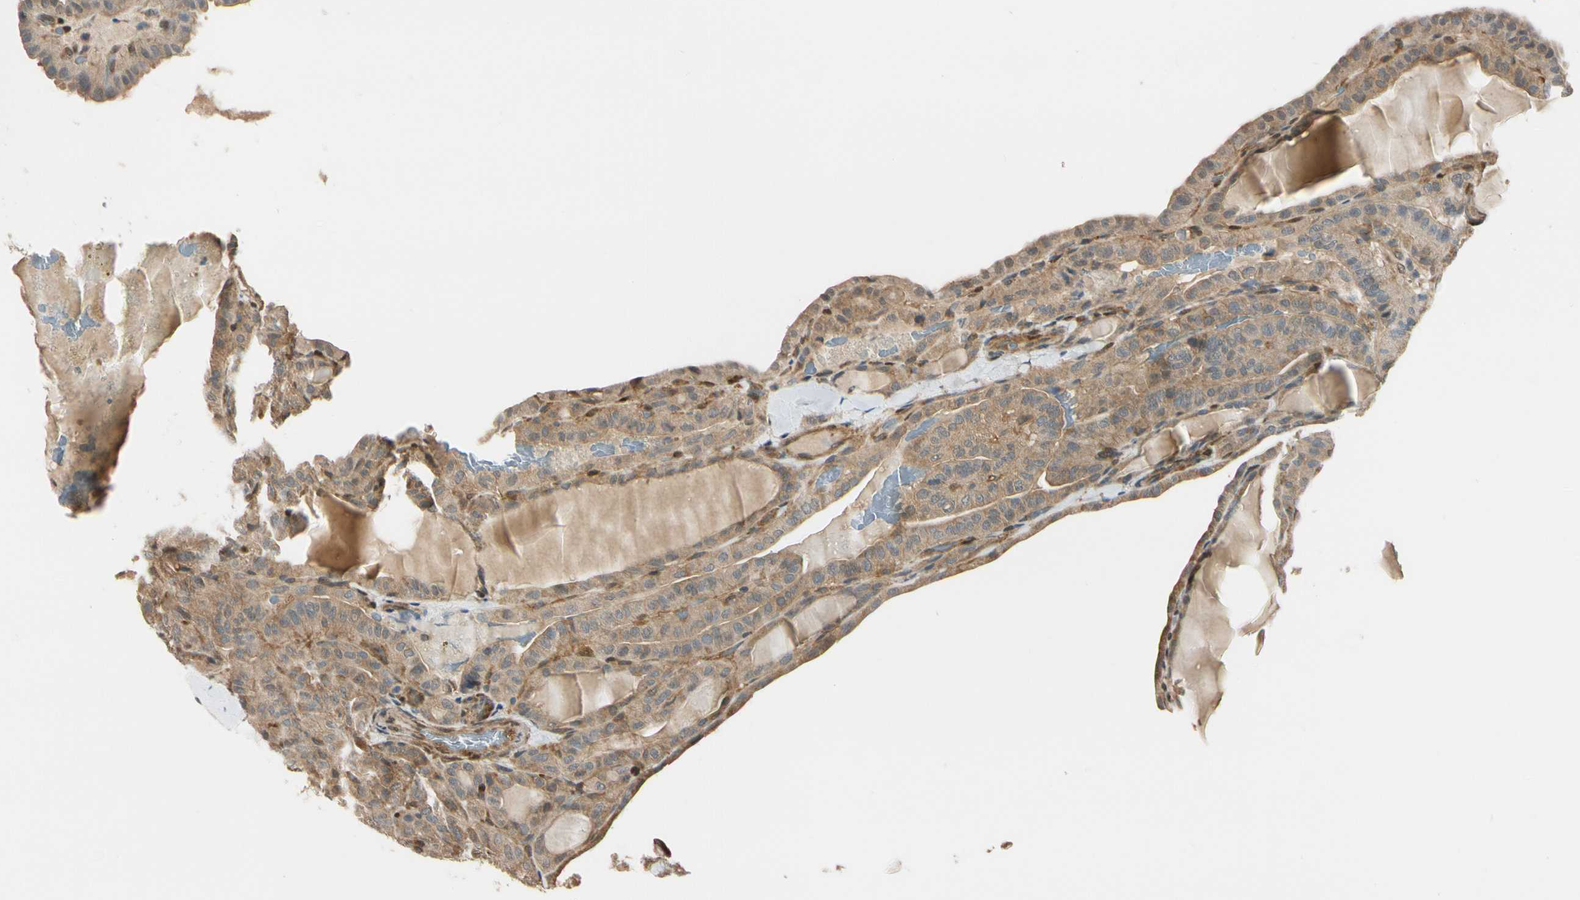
{"staining": {"intensity": "moderate", "quantity": ">75%", "location": "cytoplasmic/membranous"}, "tissue": "thyroid cancer", "cell_type": "Tumor cells", "image_type": "cancer", "snomed": [{"axis": "morphology", "description": "Papillary adenocarcinoma, NOS"}, {"axis": "topography", "description": "Thyroid gland"}], "caption": "Tumor cells exhibit medium levels of moderate cytoplasmic/membranous staining in approximately >75% of cells in human thyroid cancer.", "gene": "RASGRF1", "patient": {"sex": "male", "age": 77}}